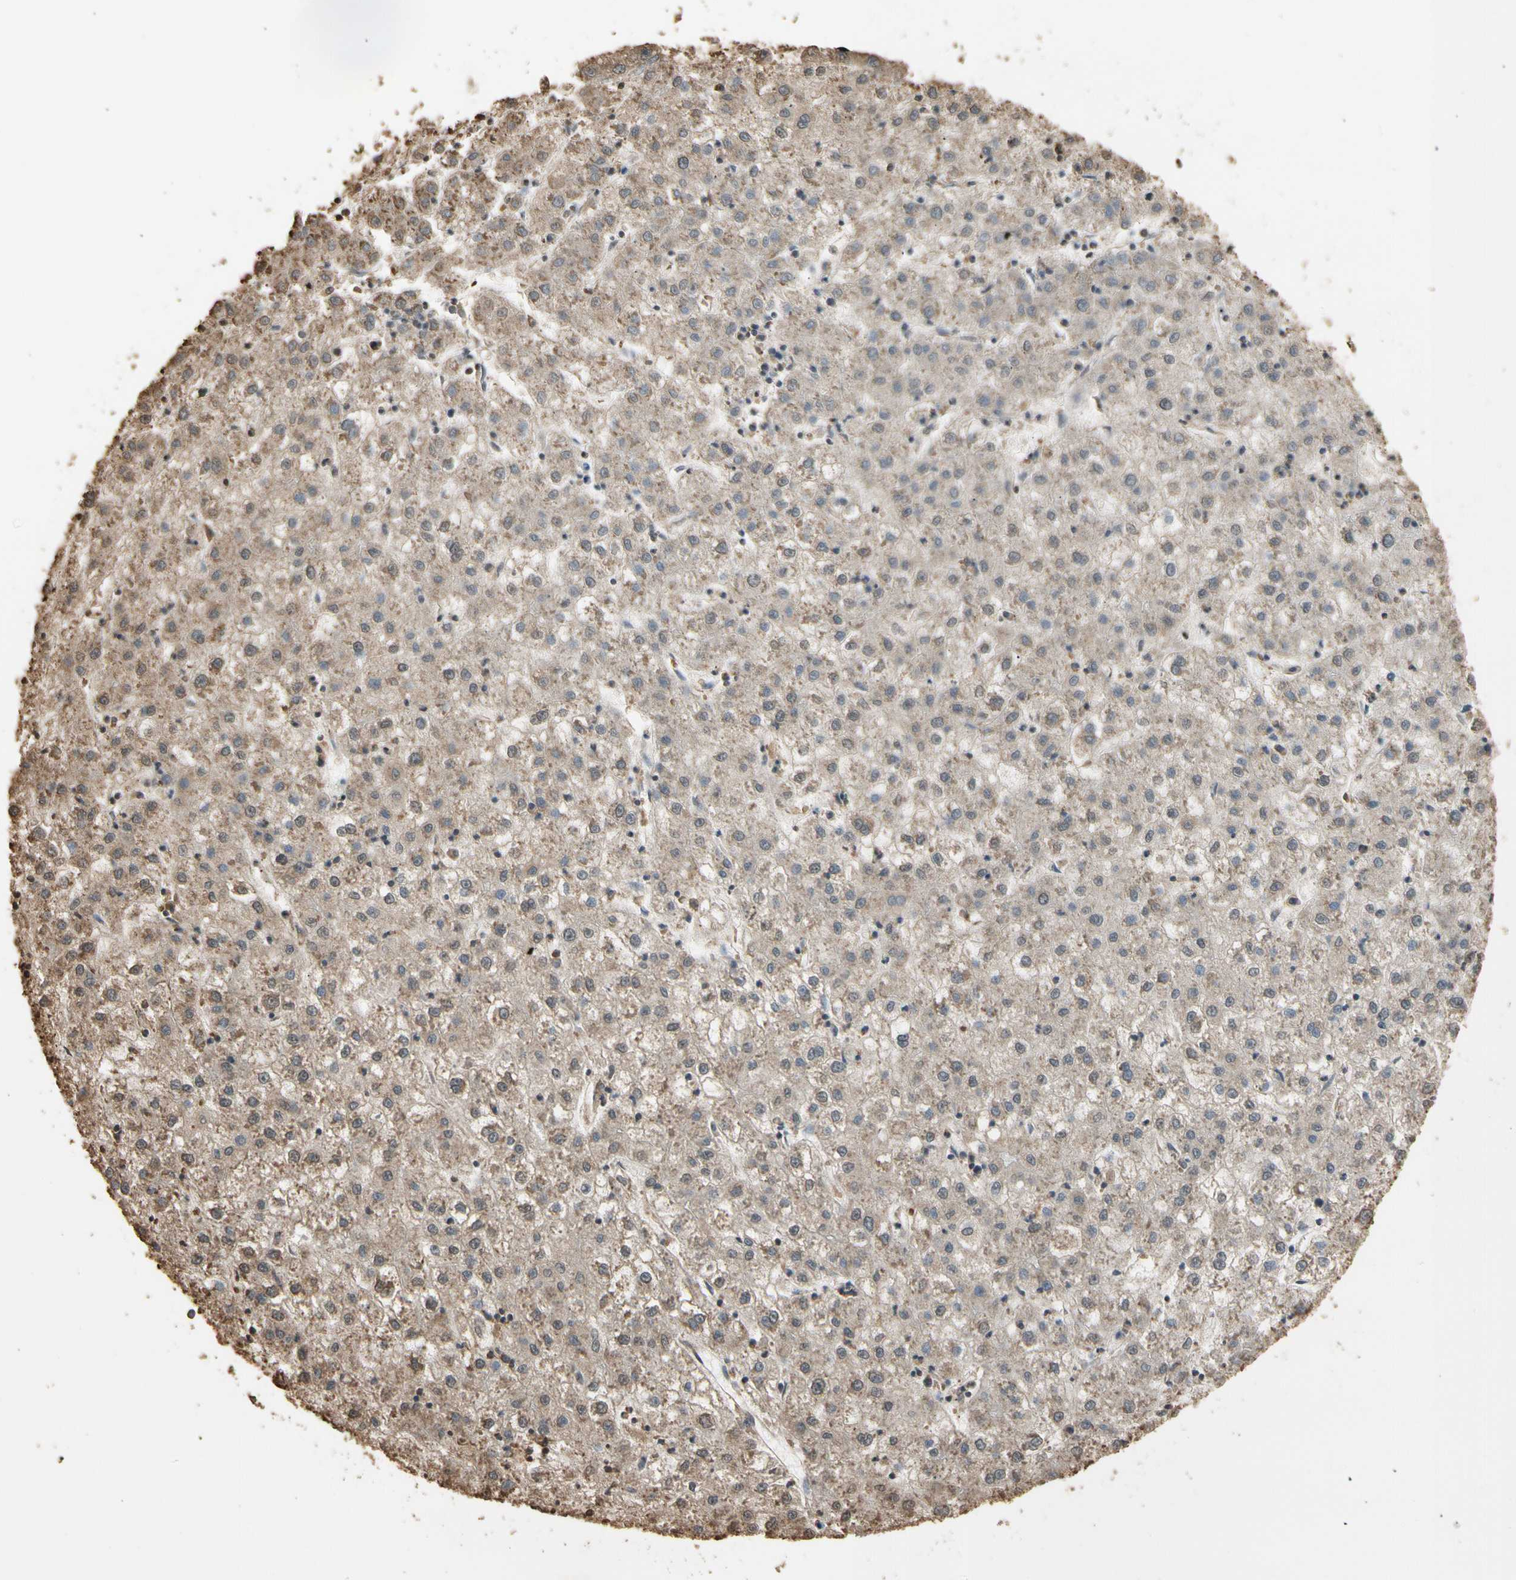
{"staining": {"intensity": "weak", "quantity": ">75%", "location": "cytoplasmic/membranous"}, "tissue": "liver cancer", "cell_type": "Tumor cells", "image_type": "cancer", "snomed": [{"axis": "morphology", "description": "Carcinoma, Hepatocellular, NOS"}, {"axis": "topography", "description": "Liver"}], "caption": "A brown stain labels weak cytoplasmic/membranous expression of a protein in liver cancer (hepatocellular carcinoma) tumor cells.", "gene": "TNFSF13B", "patient": {"sex": "male", "age": 72}}